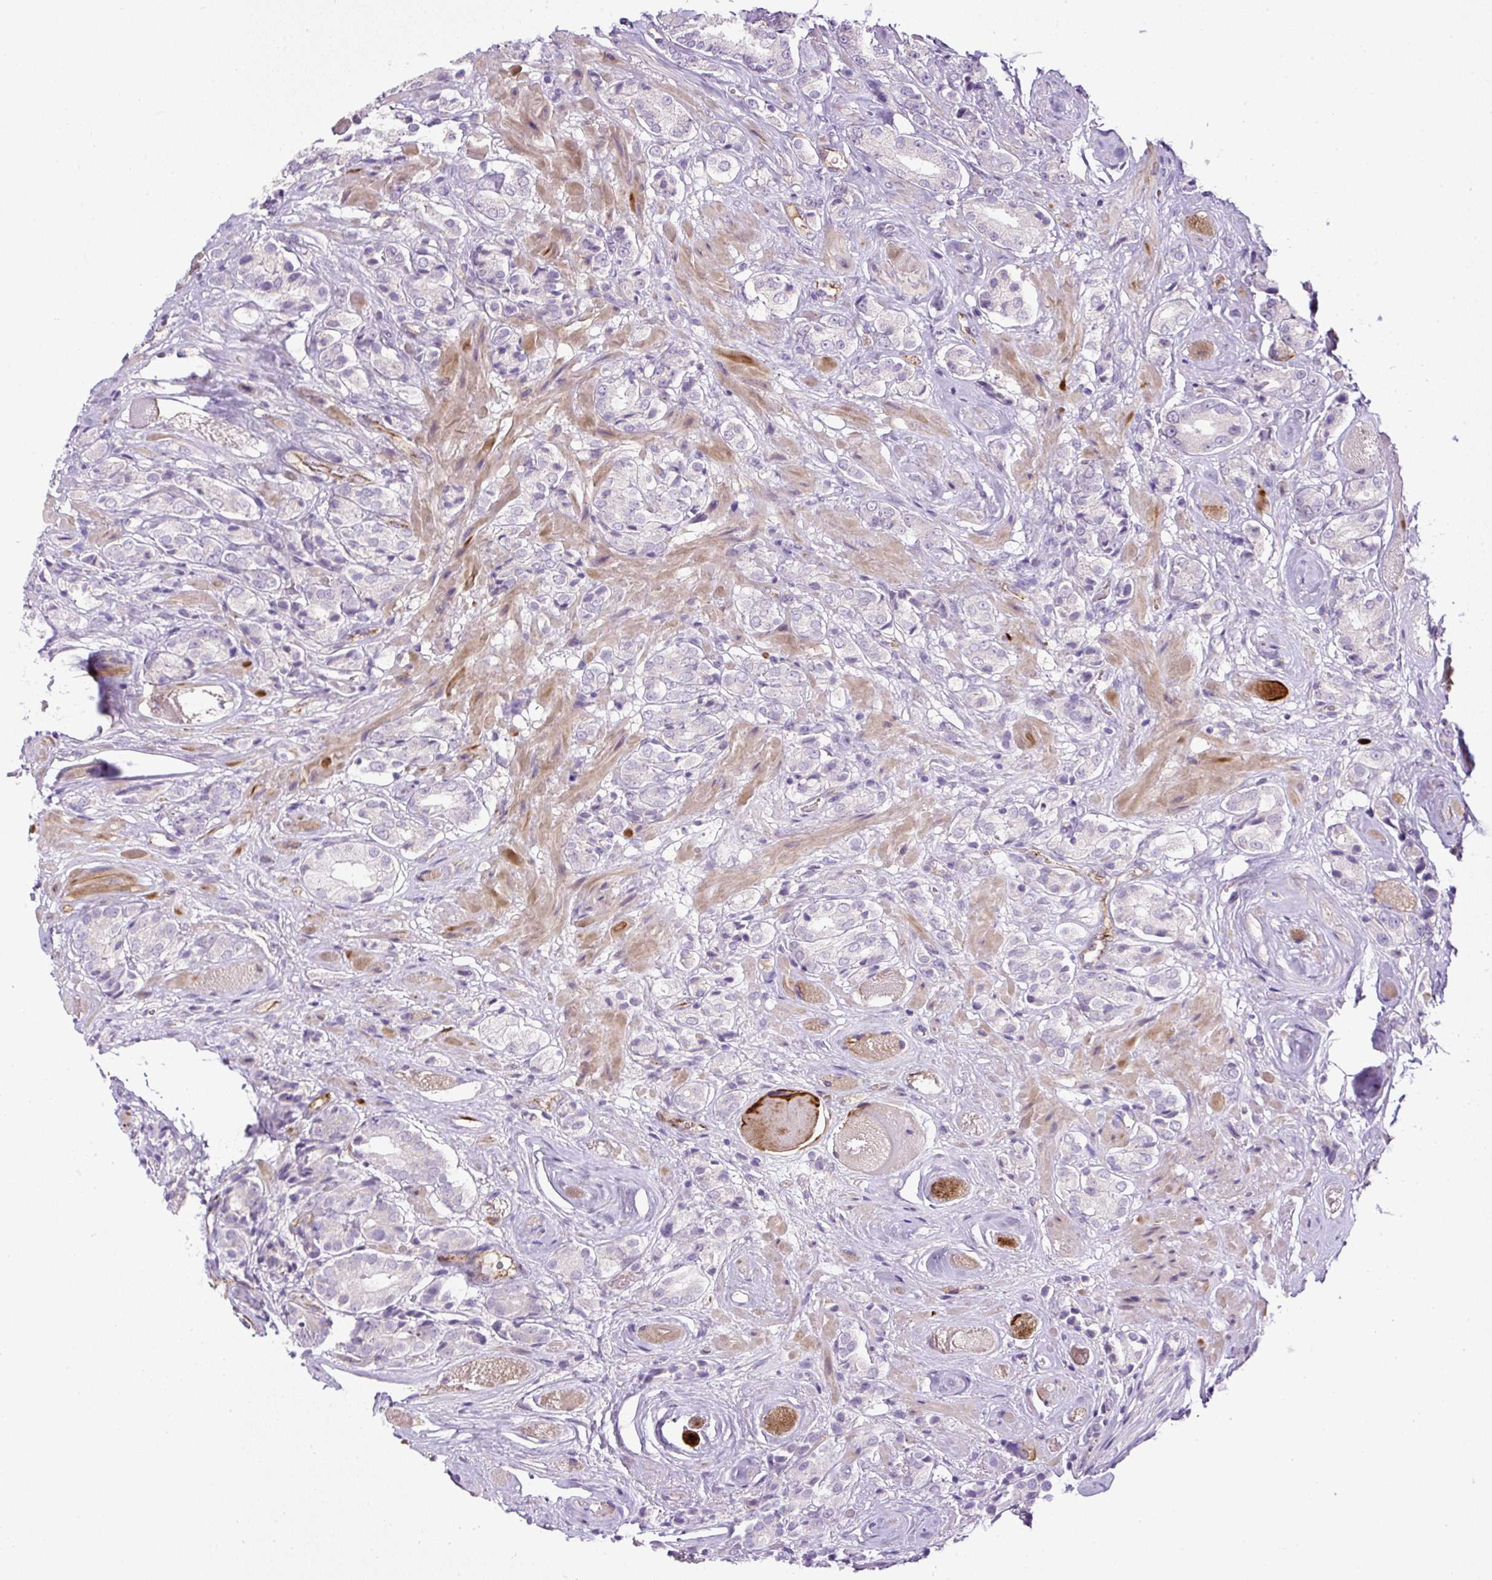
{"staining": {"intensity": "negative", "quantity": "none", "location": "none"}, "tissue": "prostate cancer", "cell_type": "Tumor cells", "image_type": "cancer", "snomed": [{"axis": "morphology", "description": "Adenocarcinoma, High grade"}, {"axis": "topography", "description": "Prostate and seminal vesicle, NOS"}], "caption": "The photomicrograph shows no staining of tumor cells in adenocarcinoma (high-grade) (prostate).", "gene": "LEFTY2", "patient": {"sex": "male", "age": 64}}